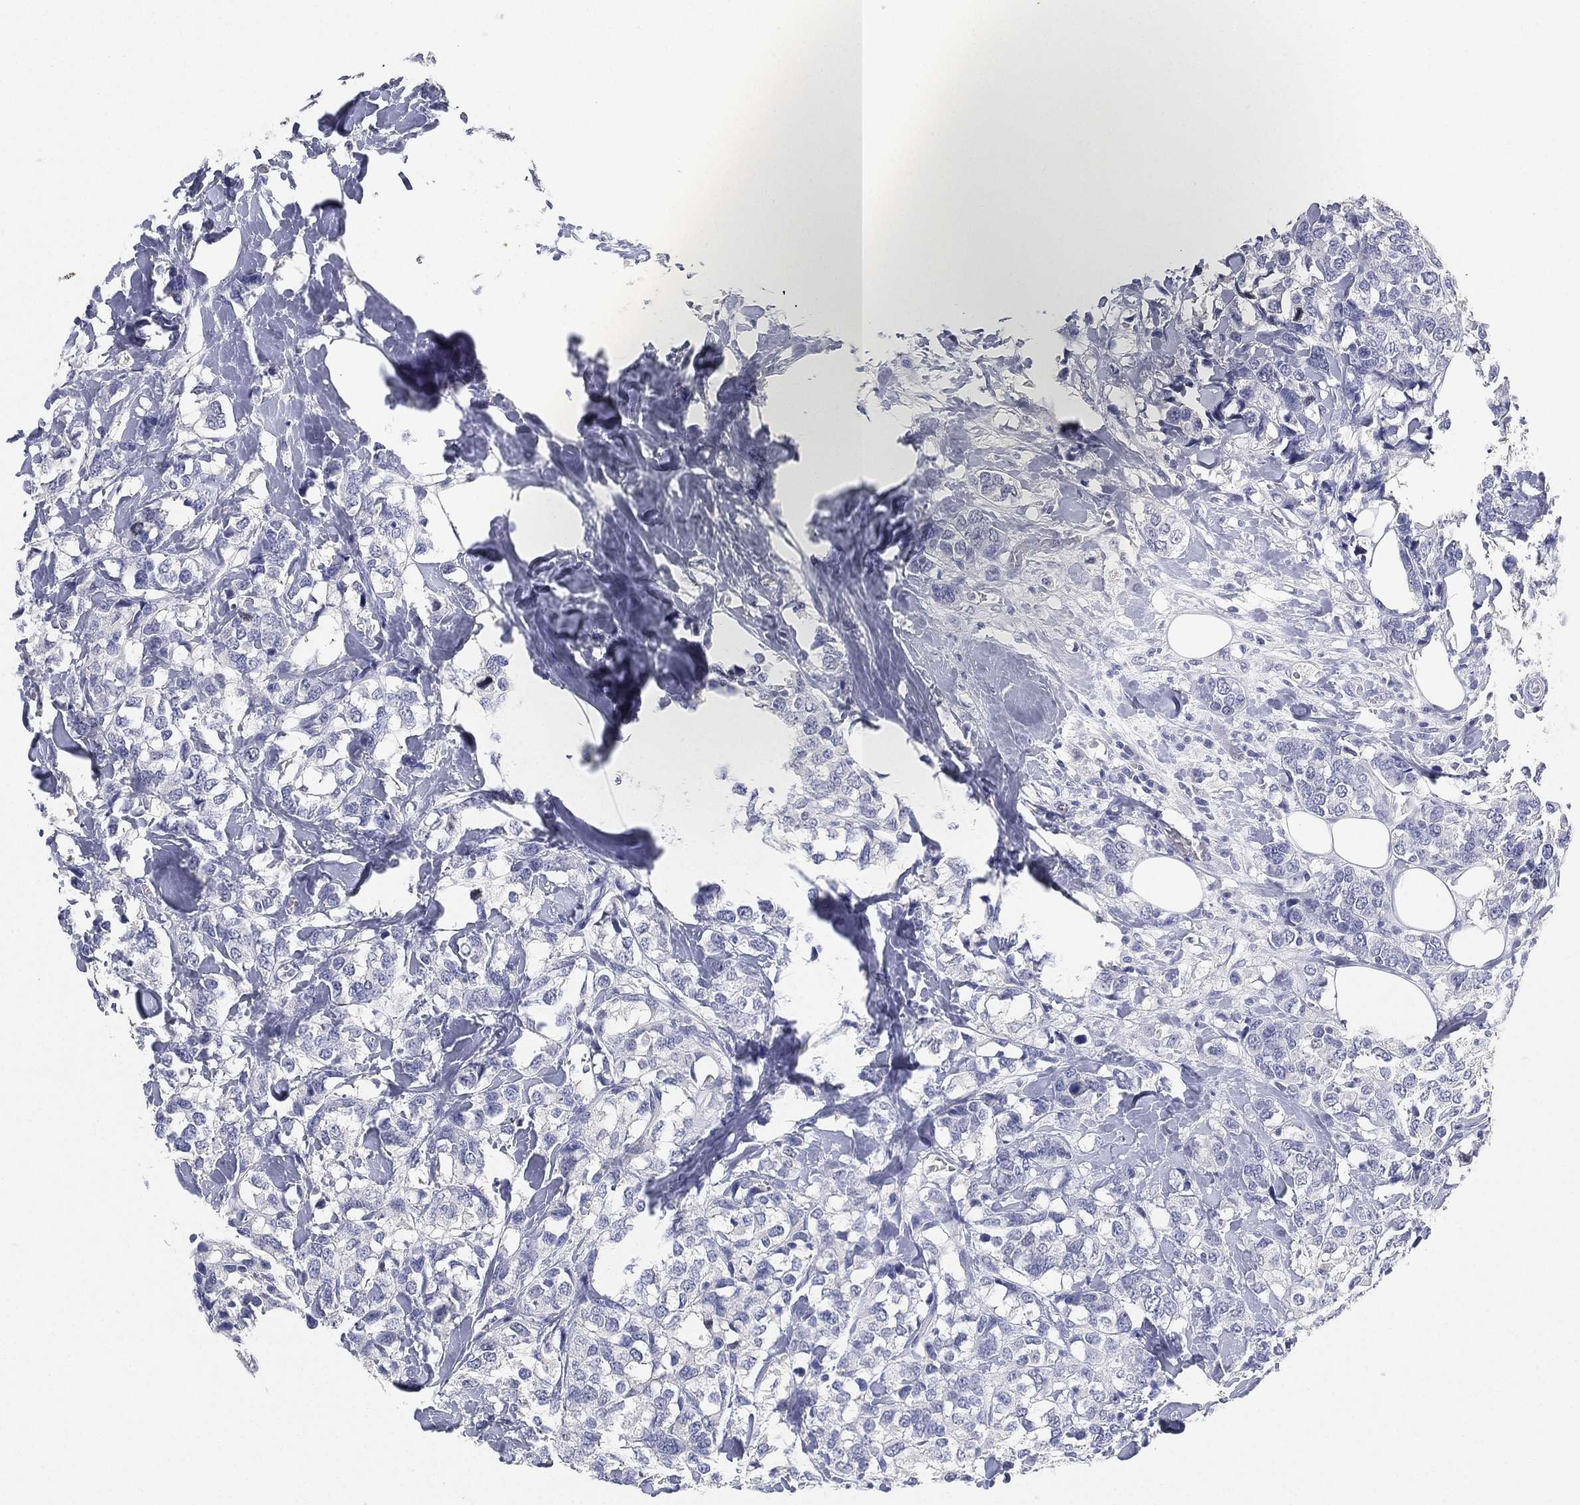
{"staining": {"intensity": "negative", "quantity": "none", "location": "none"}, "tissue": "breast cancer", "cell_type": "Tumor cells", "image_type": "cancer", "snomed": [{"axis": "morphology", "description": "Lobular carcinoma"}, {"axis": "topography", "description": "Breast"}], "caption": "Immunohistochemistry (IHC) micrograph of human breast lobular carcinoma stained for a protein (brown), which demonstrates no expression in tumor cells.", "gene": "FAM187B", "patient": {"sex": "female", "age": 59}}